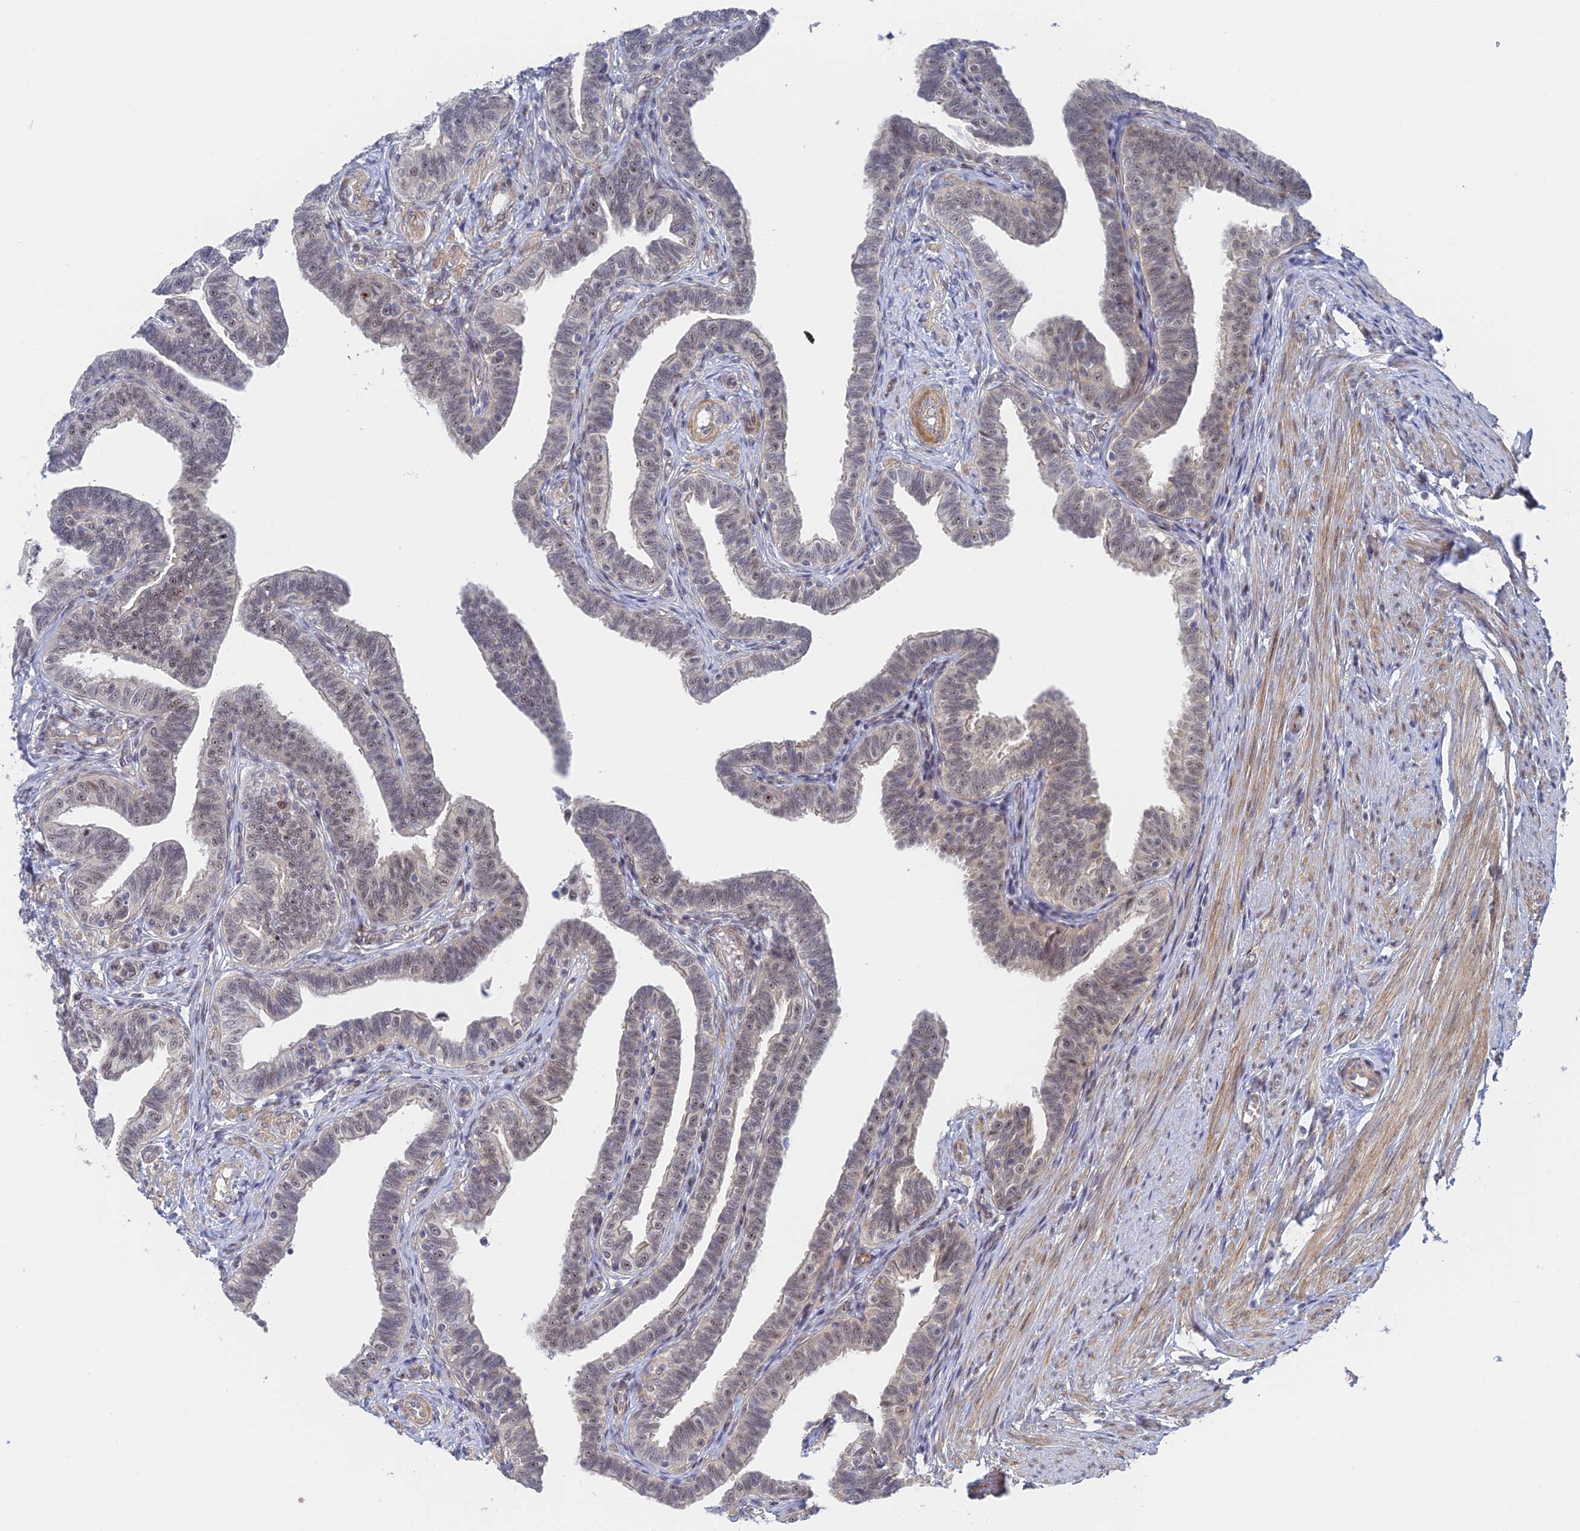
{"staining": {"intensity": "moderate", "quantity": "25%-75%", "location": "nuclear"}, "tissue": "fallopian tube", "cell_type": "Glandular cells", "image_type": "normal", "snomed": [{"axis": "morphology", "description": "Normal tissue, NOS"}, {"axis": "topography", "description": "Fallopian tube"}], "caption": "This image reveals unremarkable fallopian tube stained with immunohistochemistry (IHC) to label a protein in brown. The nuclear of glandular cells show moderate positivity for the protein. Nuclei are counter-stained blue.", "gene": "CFAP92", "patient": {"sex": "female", "age": 39}}